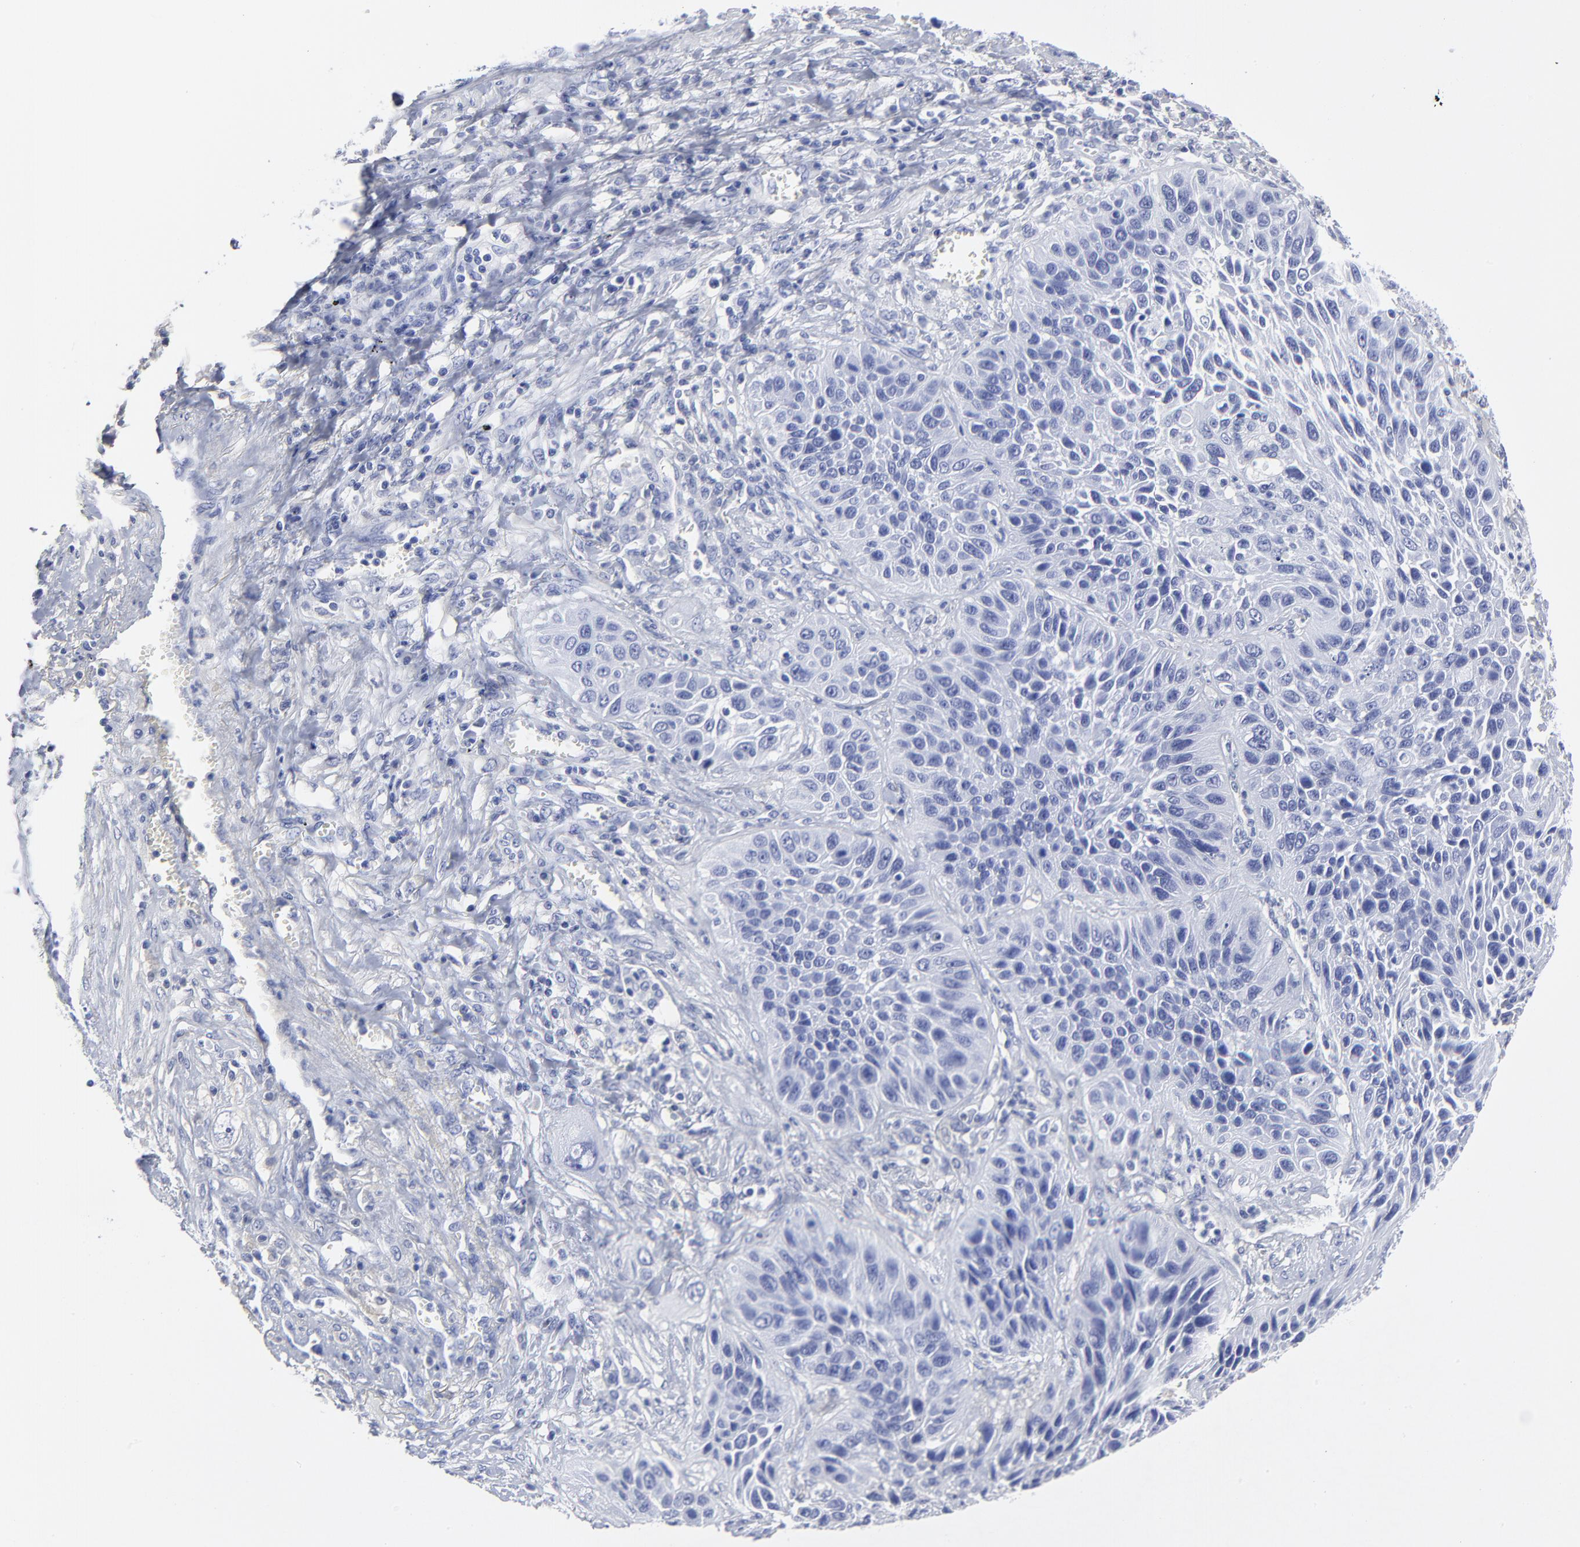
{"staining": {"intensity": "negative", "quantity": "none", "location": "none"}, "tissue": "lung cancer", "cell_type": "Tumor cells", "image_type": "cancer", "snomed": [{"axis": "morphology", "description": "Squamous cell carcinoma, NOS"}, {"axis": "topography", "description": "Lung"}], "caption": "Lung cancer was stained to show a protein in brown. There is no significant expression in tumor cells.", "gene": "DCN", "patient": {"sex": "female", "age": 76}}